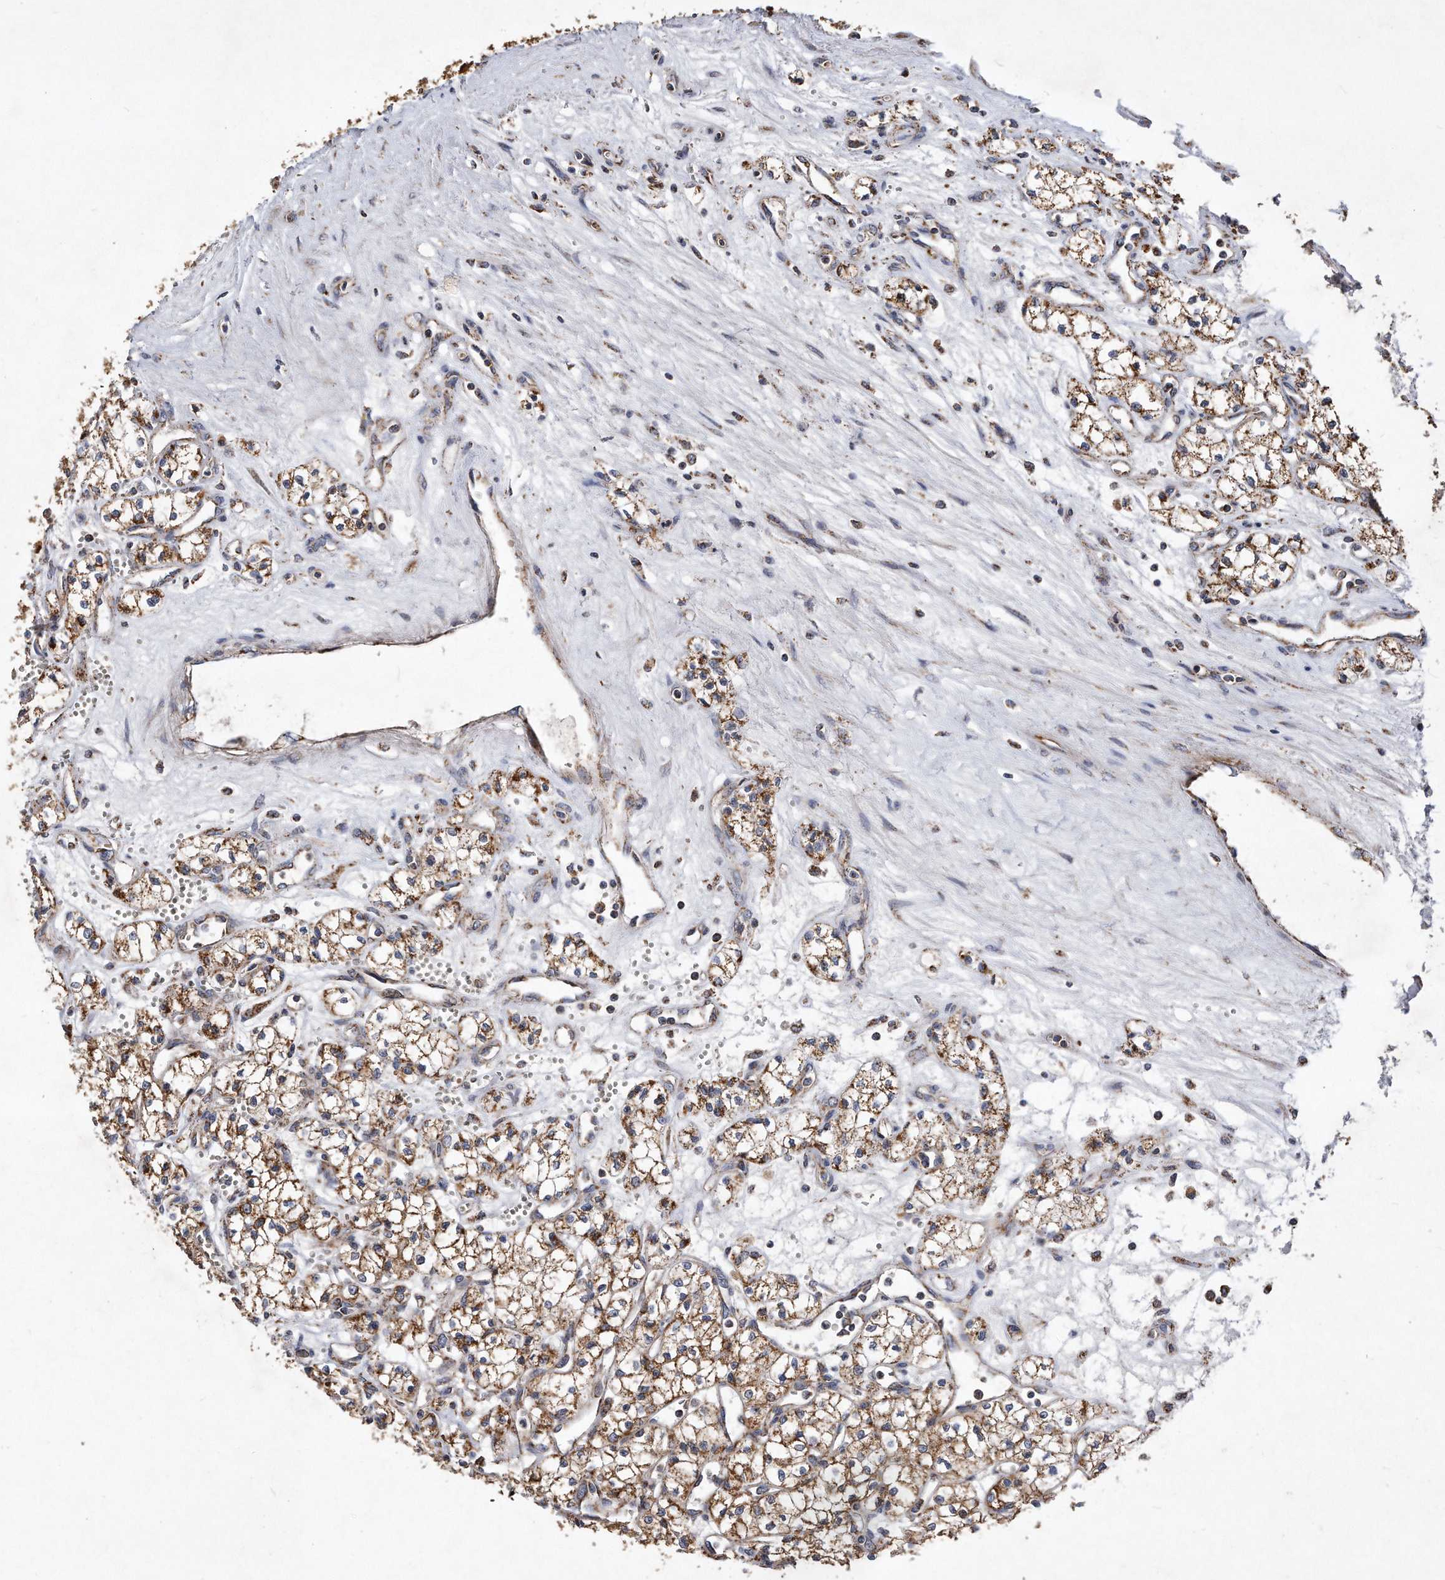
{"staining": {"intensity": "moderate", "quantity": ">75%", "location": "cytoplasmic/membranous"}, "tissue": "renal cancer", "cell_type": "Tumor cells", "image_type": "cancer", "snomed": [{"axis": "morphology", "description": "Adenocarcinoma, NOS"}, {"axis": "topography", "description": "Kidney"}], "caption": "The micrograph demonstrates immunohistochemical staining of renal cancer. There is moderate cytoplasmic/membranous positivity is appreciated in approximately >75% of tumor cells.", "gene": "PPP5C", "patient": {"sex": "male", "age": 59}}